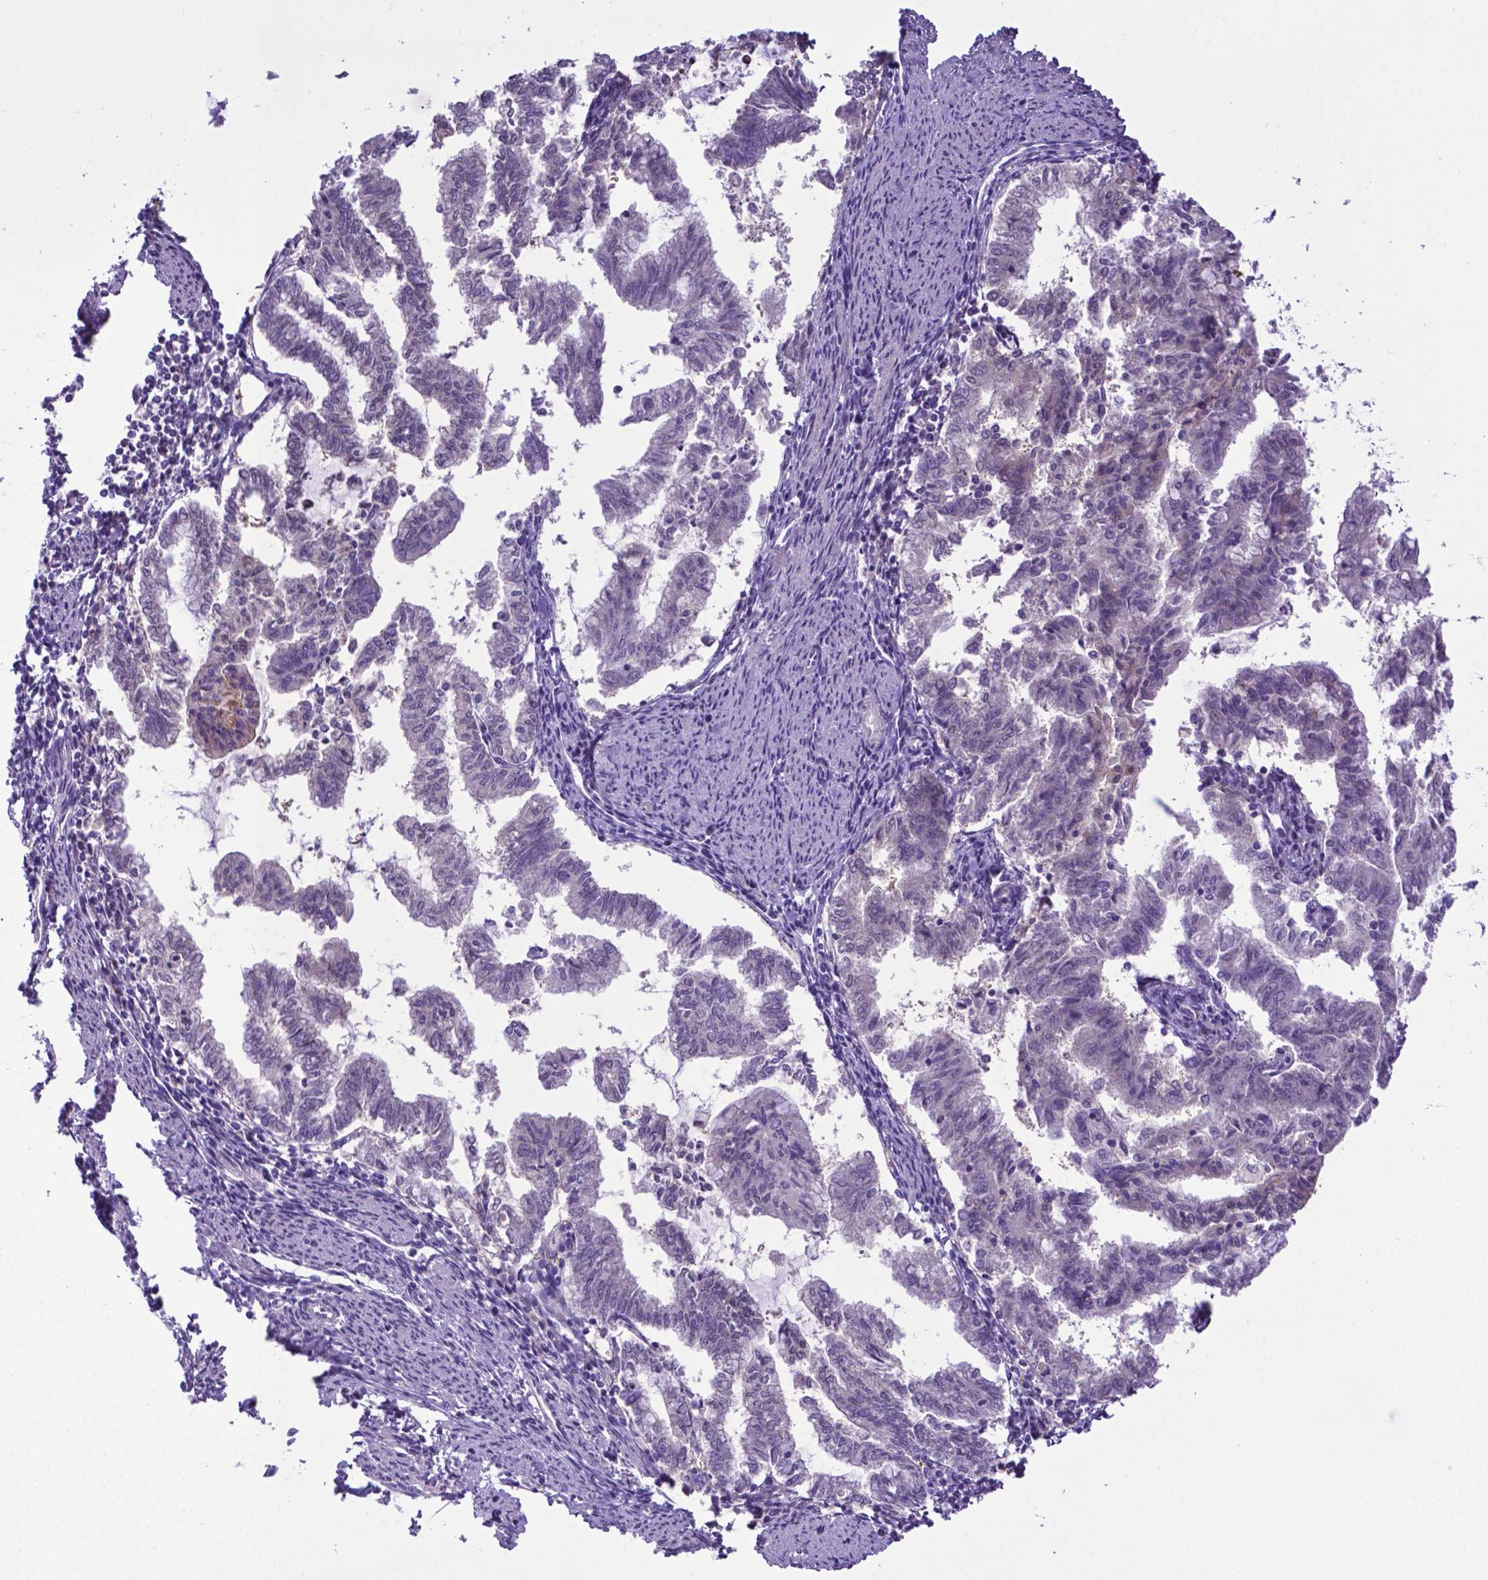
{"staining": {"intensity": "negative", "quantity": "none", "location": "none"}, "tissue": "endometrial cancer", "cell_type": "Tumor cells", "image_type": "cancer", "snomed": [{"axis": "morphology", "description": "Adenocarcinoma, NOS"}, {"axis": "topography", "description": "Endometrium"}], "caption": "IHC of human endometrial cancer (adenocarcinoma) exhibits no staining in tumor cells. The staining was performed using DAB (3,3'-diaminobenzidine) to visualize the protein expression in brown, while the nuclei were stained in blue with hematoxylin (Magnification: 20x).", "gene": "ADRA2B", "patient": {"sex": "female", "age": 79}}